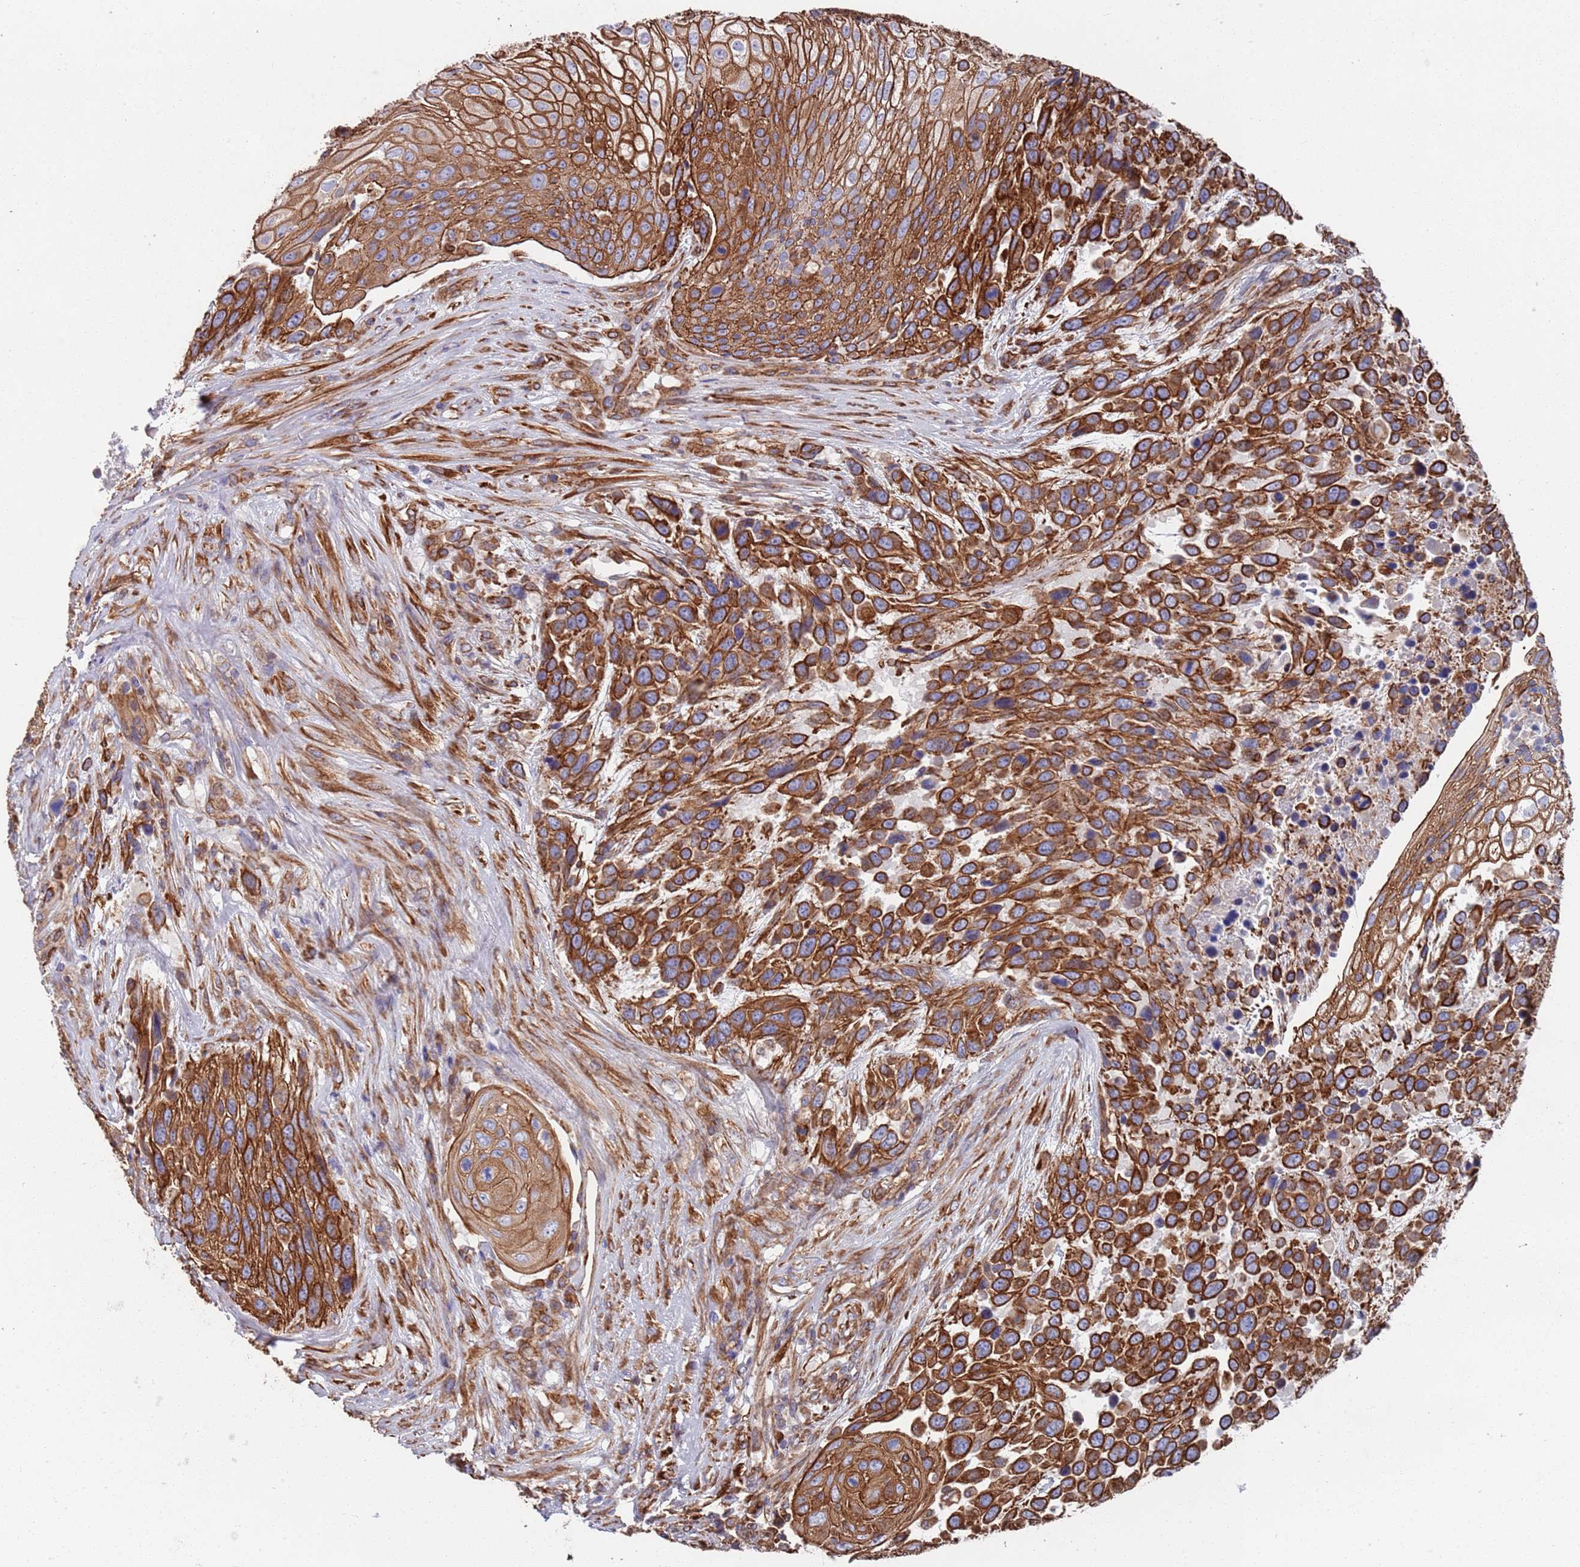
{"staining": {"intensity": "strong", "quantity": ">75%", "location": "cytoplasmic/membranous"}, "tissue": "urothelial cancer", "cell_type": "Tumor cells", "image_type": "cancer", "snomed": [{"axis": "morphology", "description": "Urothelial carcinoma, High grade"}, {"axis": "topography", "description": "Urinary bladder"}], "caption": "Protein staining displays strong cytoplasmic/membranous positivity in approximately >75% of tumor cells in urothelial cancer. Nuclei are stained in blue.", "gene": "JAKMIP2", "patient": {"sex": "female", "age": 70}}